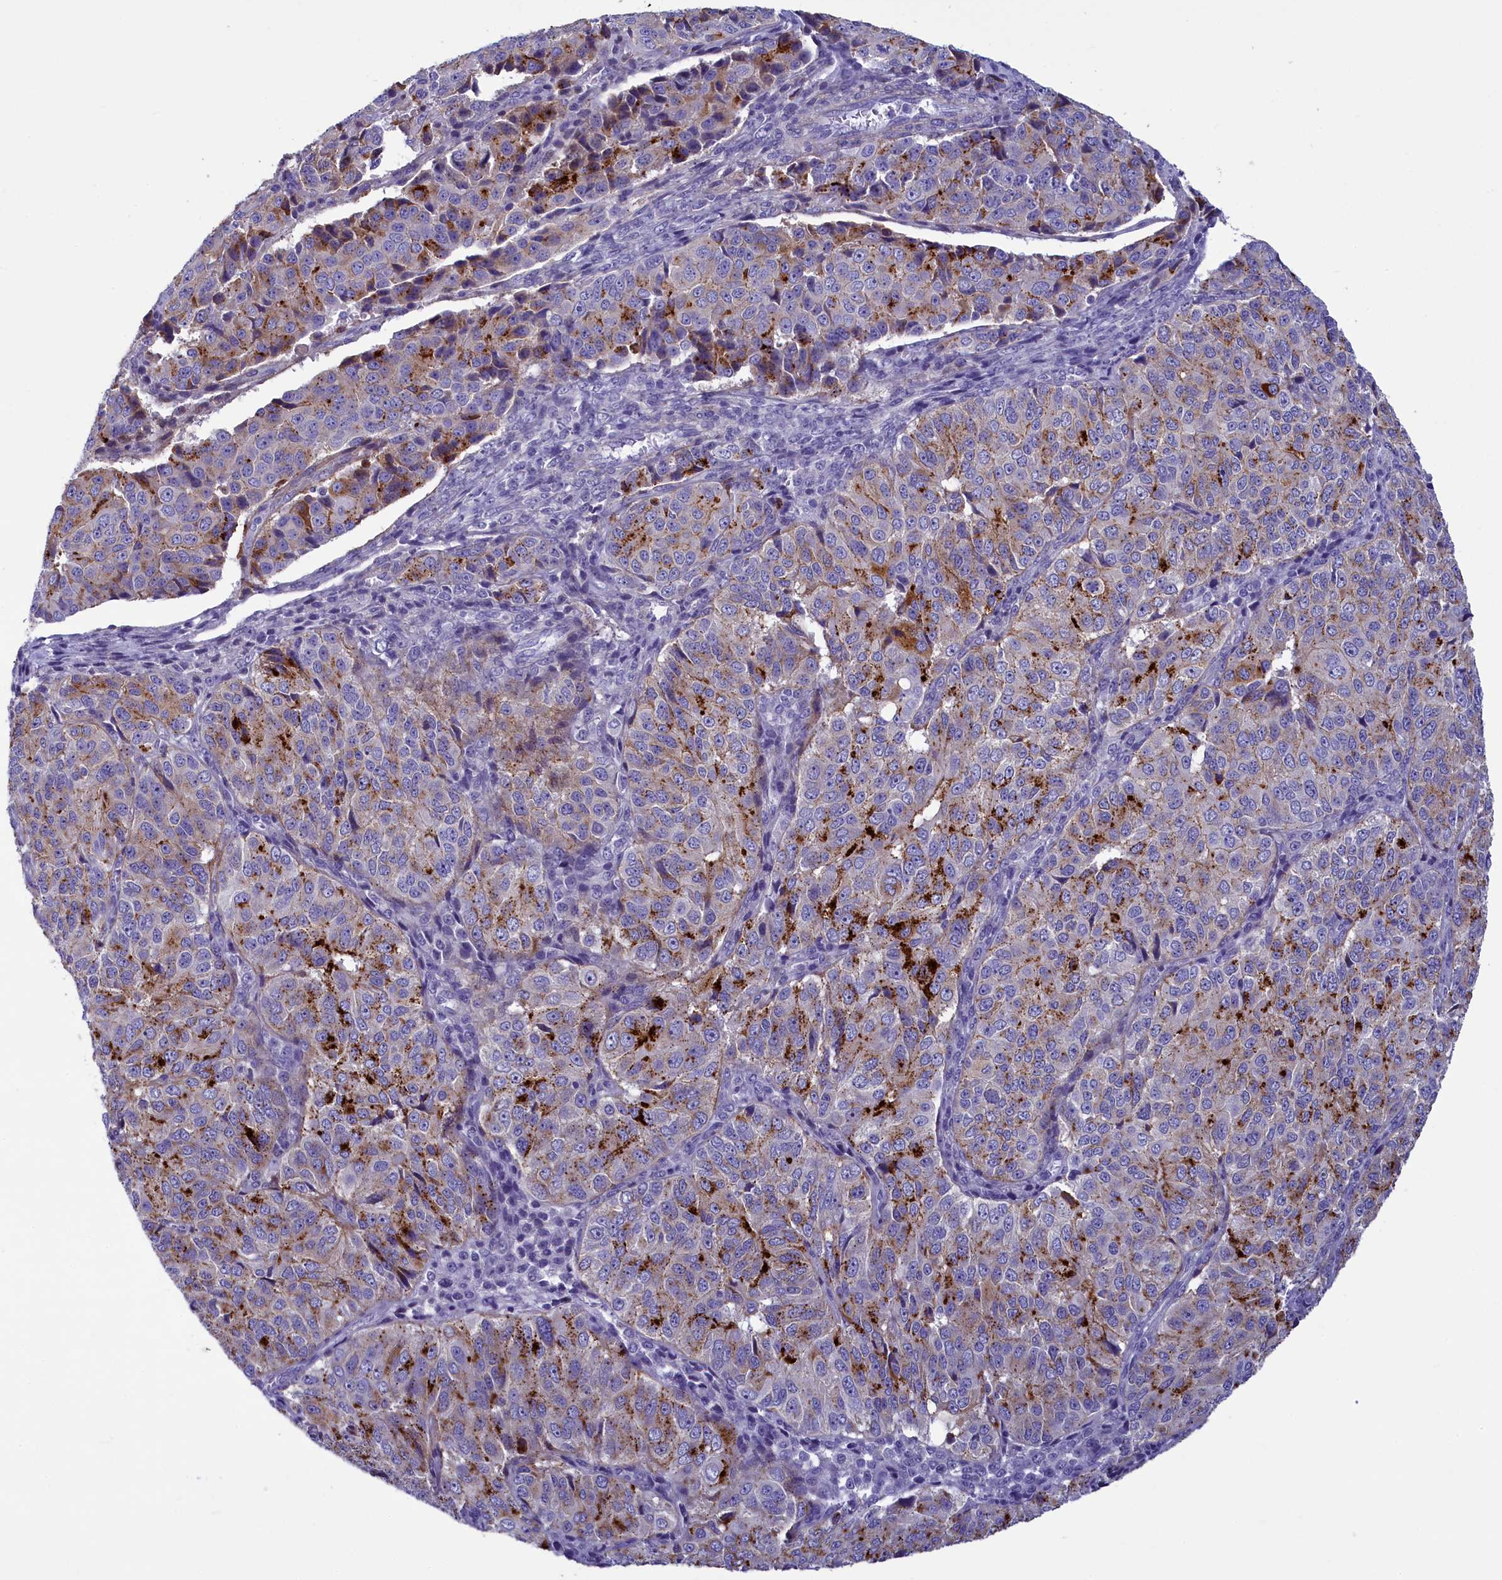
{"staining": {"intensity": "moderate", "quantity": "25%-75%", "location": "cytoplasmic/membranous"}, "tissue": "ovarian cancer", "cell_type": "Tumor cells", "image_type": "cancer", "snomed": [{"axis": "morphology", "description": "Carcinoma, endometroid"}, {"axis": "topography", "description": "Ovary"}], "caption": "The photomicrograph displays staining of ovarian cancer, revealing moderate cytoplasmic/membranous protein expression (brown color) within tumor cells.", "gene": "LOXL1", "patient": {"sex": "female", "age": 51}}